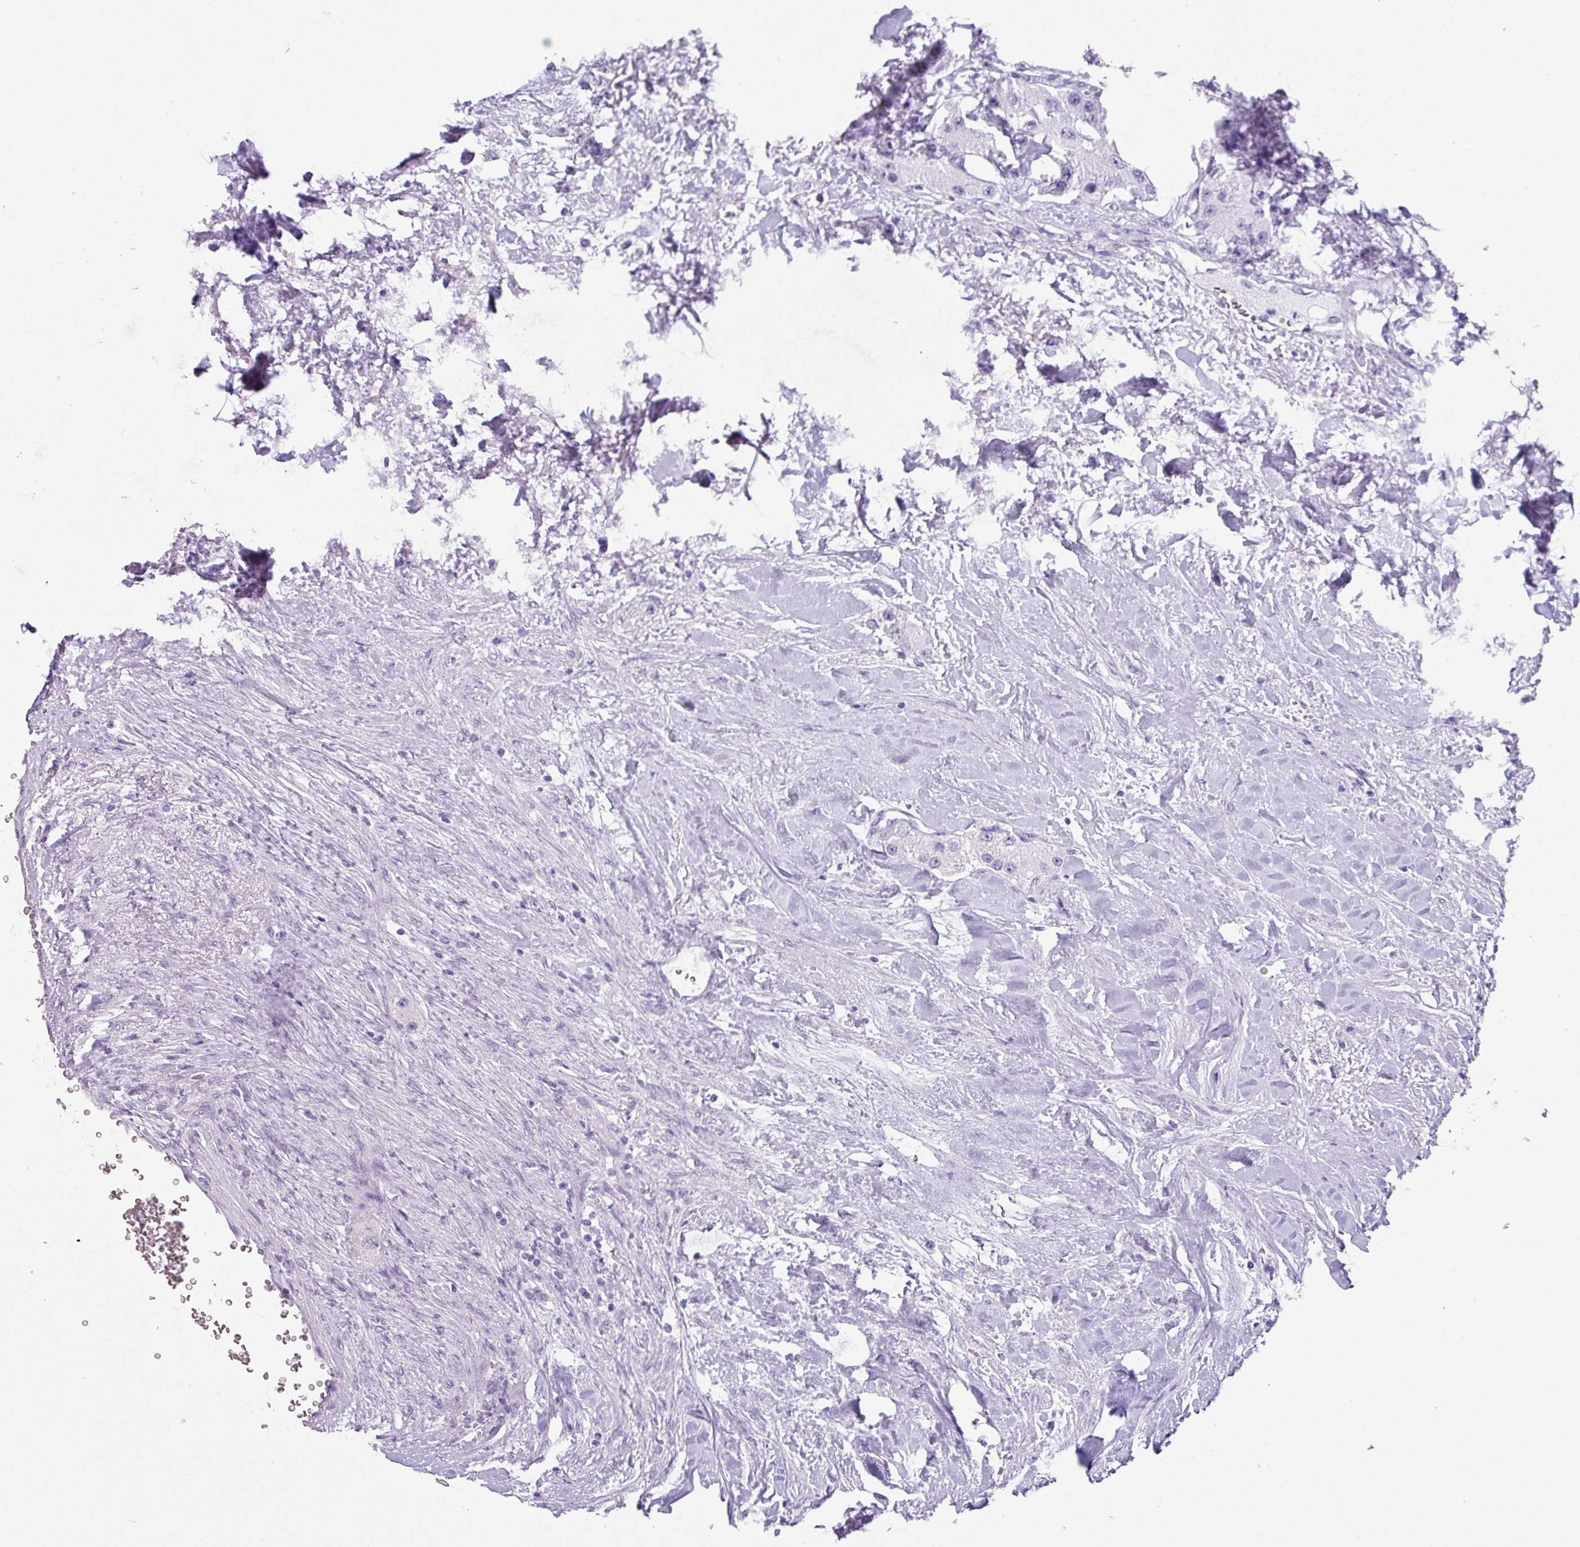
{"staining": {"intensity": "negative", "quantity": "none", "location": "none"}, "tissue": "carcinoid", "cell_type": "Tumor cells", "image_type": "cancer", "snomed": [{"axis": "morphology", "description": "Carcinoid, malignant, NOS"}, {"axis": "topography", "description": "Pancreas"}], "caption": "Tumor cells are negative for brown protein staining in carcinoid.", "gene": "PALS2", "patient": {"sex": "male", "age": 41}}